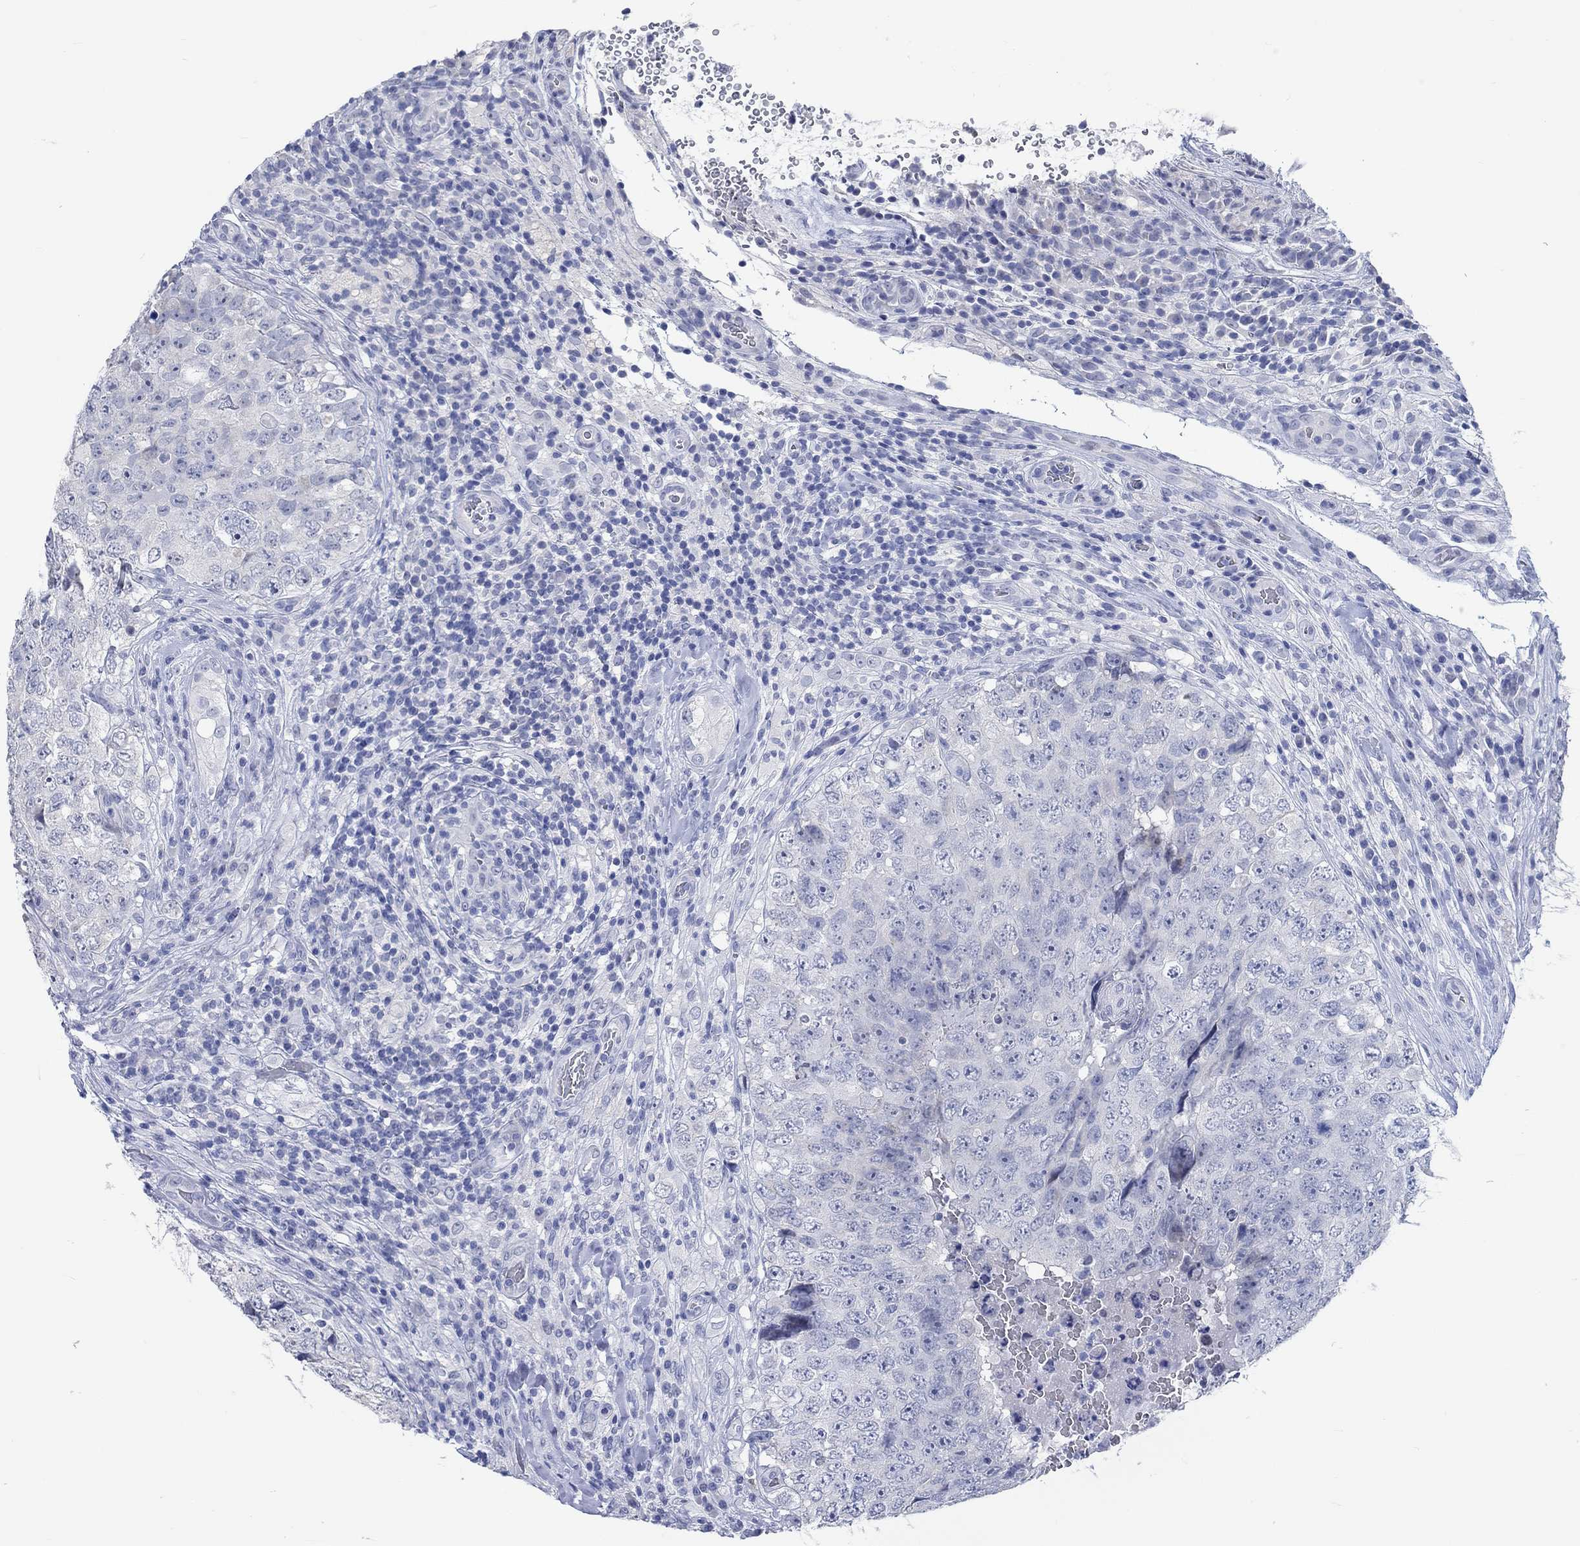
{"staining": {"intensity": "negative", "quantity": "none", "location": "none"}, "tissue": "testis cancer", "cell_type": "Tumor cells", "image_type": "cancer", "snomed": [{"axis": "morphology", "description": "Seminoma, NOS"}, {"axis": "topography", "description": "Testis"}], "caption": "An image of testis cancer (seminoma) stained for a protein shows no brown staining in tumor cells.", "gene": "C4orf47", "patient": {"sex": "male", "age": 34}}